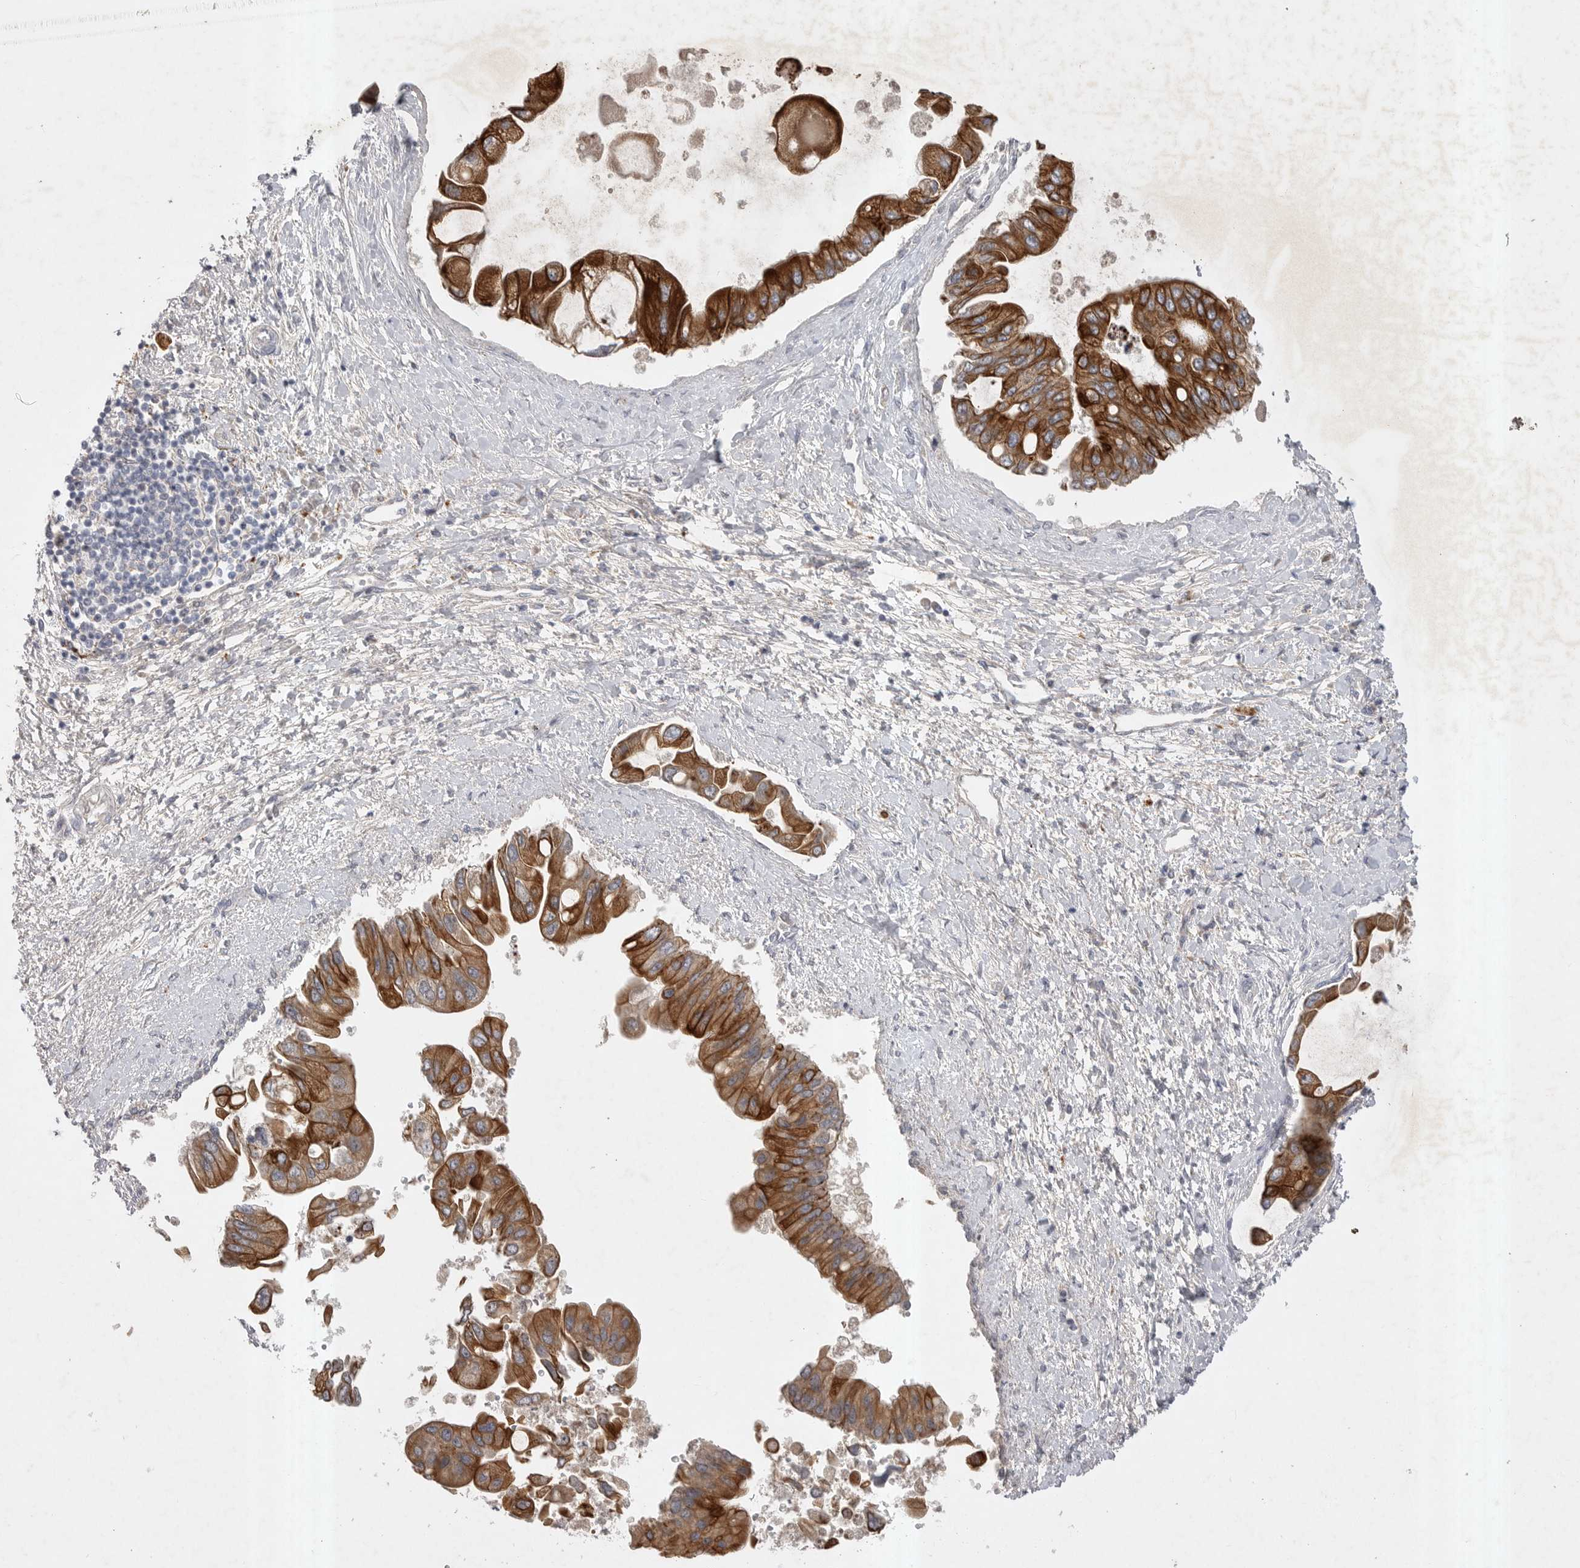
{"staining": {"intensity": "strong", "quantity": ">75%", "location": "cytoplasmic/membranous"}, "tissue": "liver cancer", "cell_type": "Tumor cells", "image_type": "cancer", "snomed": [{"axis": "morphology", "description": "Cholangiocarcinoma"}, {"axis": "topography", "description": "Liver"}], "caption": "IHC of human liver cancer exhibits high levels of strong cytoplasmic/membranous expression in about >75% of tumor cells. The protein is shown in brown color, while the nuclei are stained blue.", "gene": "DHDDS", "patient": {"sex": "male", "age": 50}}